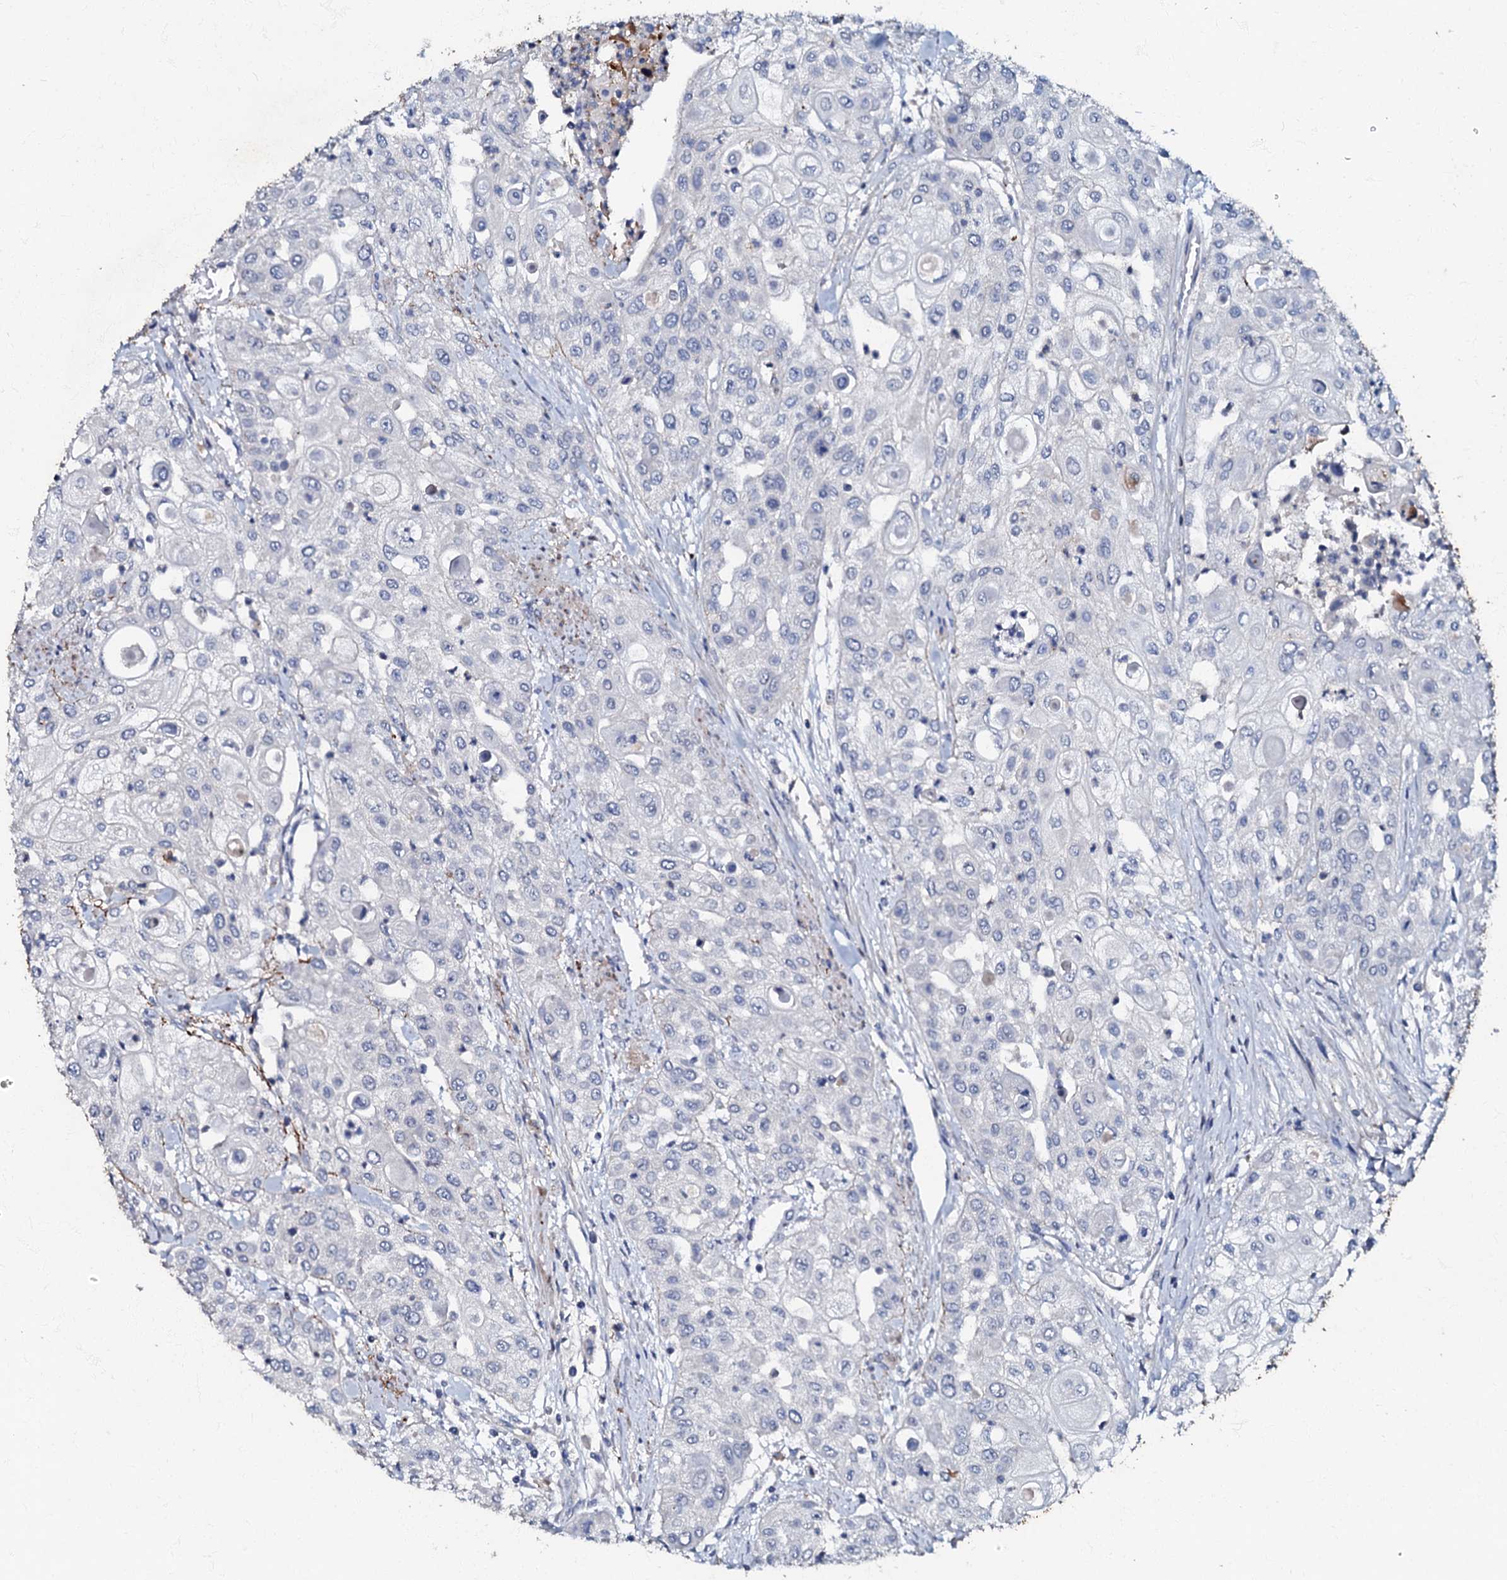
{"staining": {"intensity": "negative", "quantity": "none", "location": "none"}, "tissue": "urothelial cancer", "cell_type": "Tumor cells", "image_type": "cancer", "snomed": [{"axis": "morphology", "description": "Urothelial carcinoma, High grade"}, {"axis": "topography", "description": "Urinary bladder"}], "caption": "An image of urothelial cancer stained for a protein demonstrates no brown staining in tumor cells.", "gene": "MANSC4", "patient": {"sex": "female", "age": 79}}